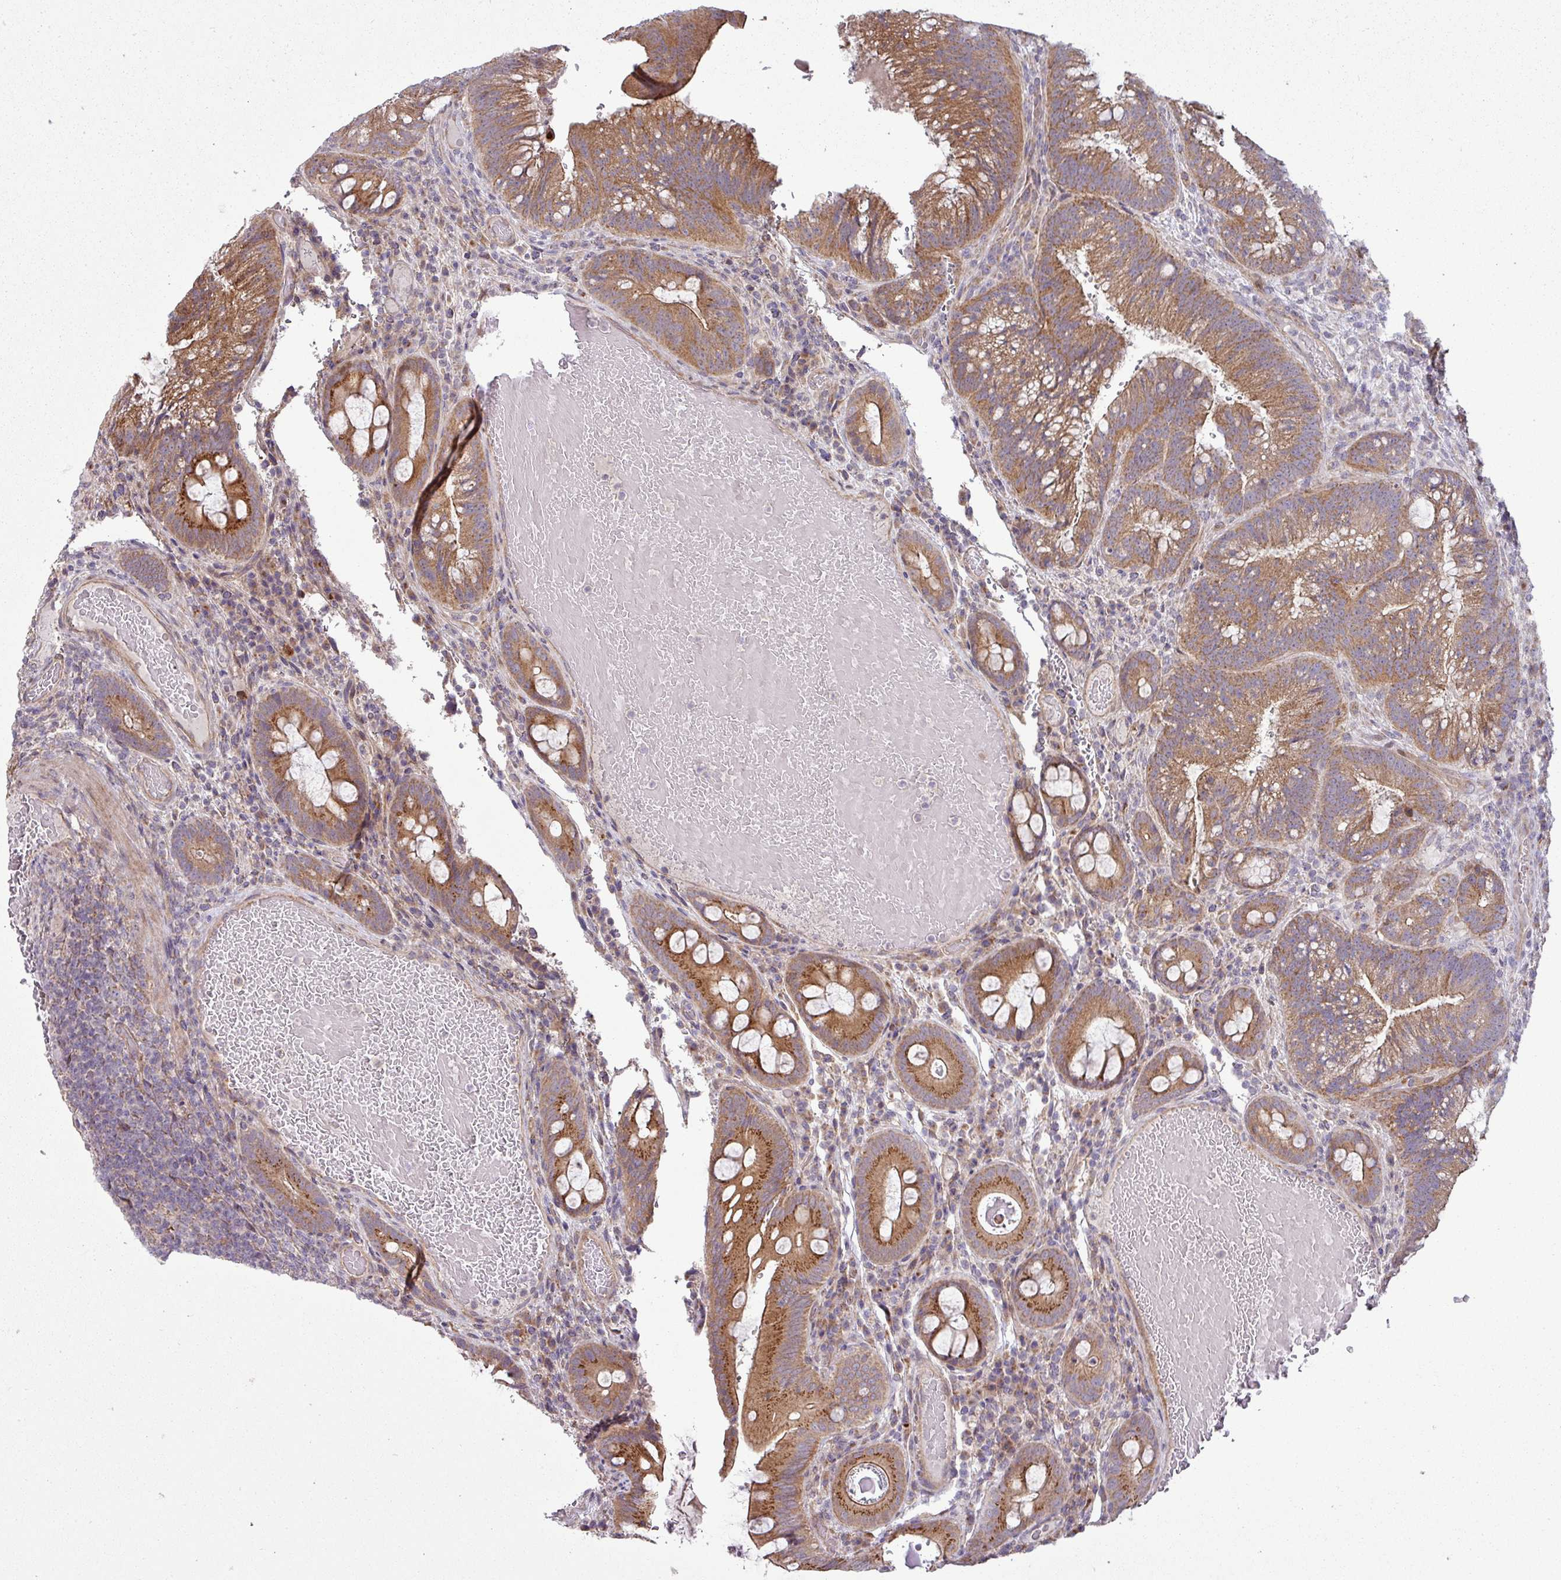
{"staining": {"intensity": "moderate", "quantity": ">75%", "location": "cytoplasmic/membranous"}, "tissue": "colorectal cancer", "cell_type": "Tumor cells", "image_type": "cancer", "snomed": [{"axis": "morphology", "description": "Adenocarcinoma, NOS"}, {"axis": "topography", "description": "Colon"}], "caption": "A brown stain highlights moderate cytoplasmic/membranous expression of a protein in human colorectal cancer tumor cells.", "gene": "TIMMDC1", "patient": {"sex": "female", "age": 43}}